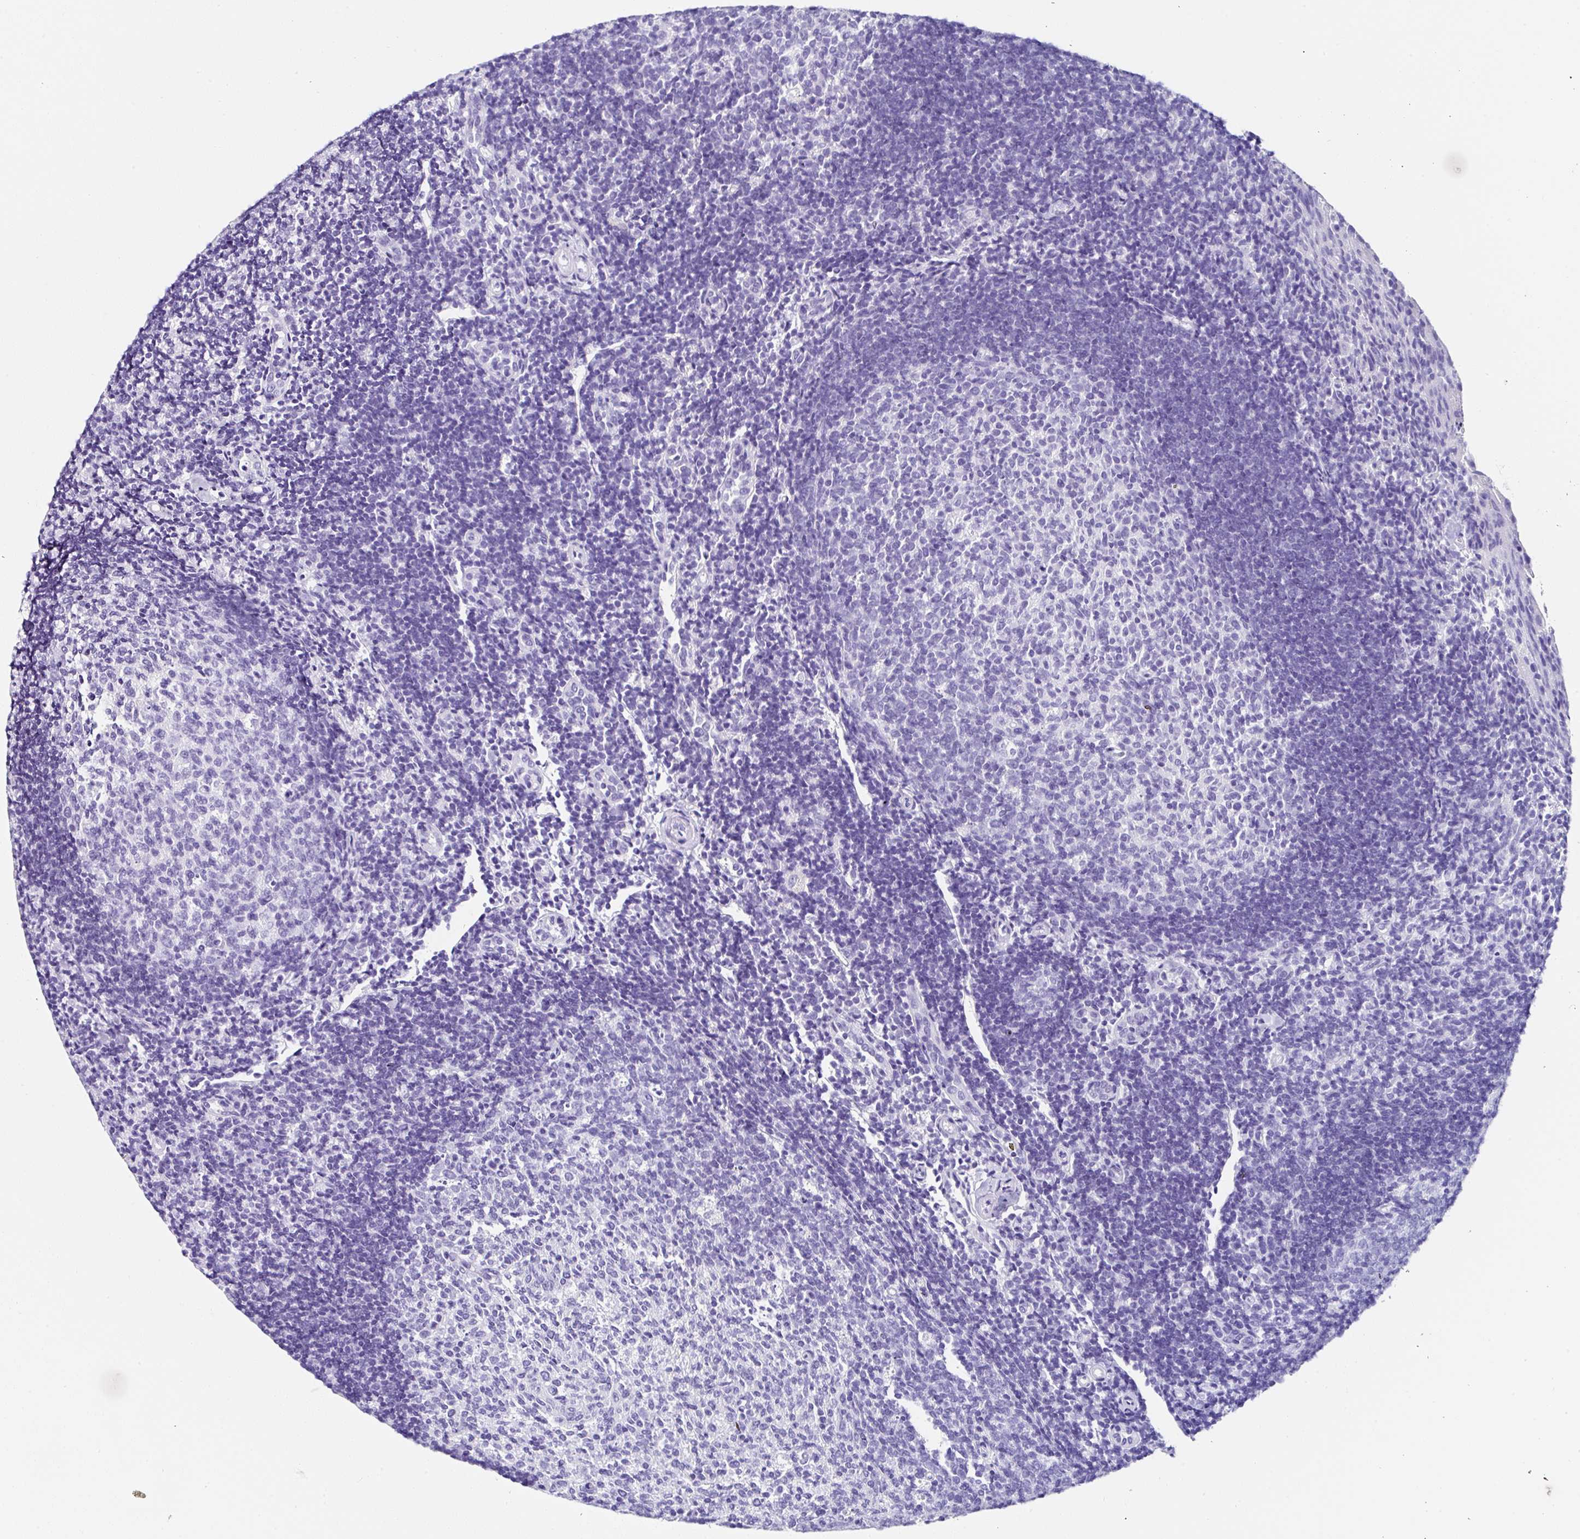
{"staining": {"intensity": "negative", "quantity": "none", "location": "none"}, "tissue": "tonsil", "cell_type": "Germinal center cells", "image_type": "normal", "snomed": [{"axis": "morphology", "description": "Normal tissue, NOS"}, {"axis": "topography", "description": "Tonsil"}], "caption": "Germinal center cells show no significant protein positivity in unremarkable tonsil.", "gene": "UGT3A1", "patient": {"sex": "female", "age": 10}}